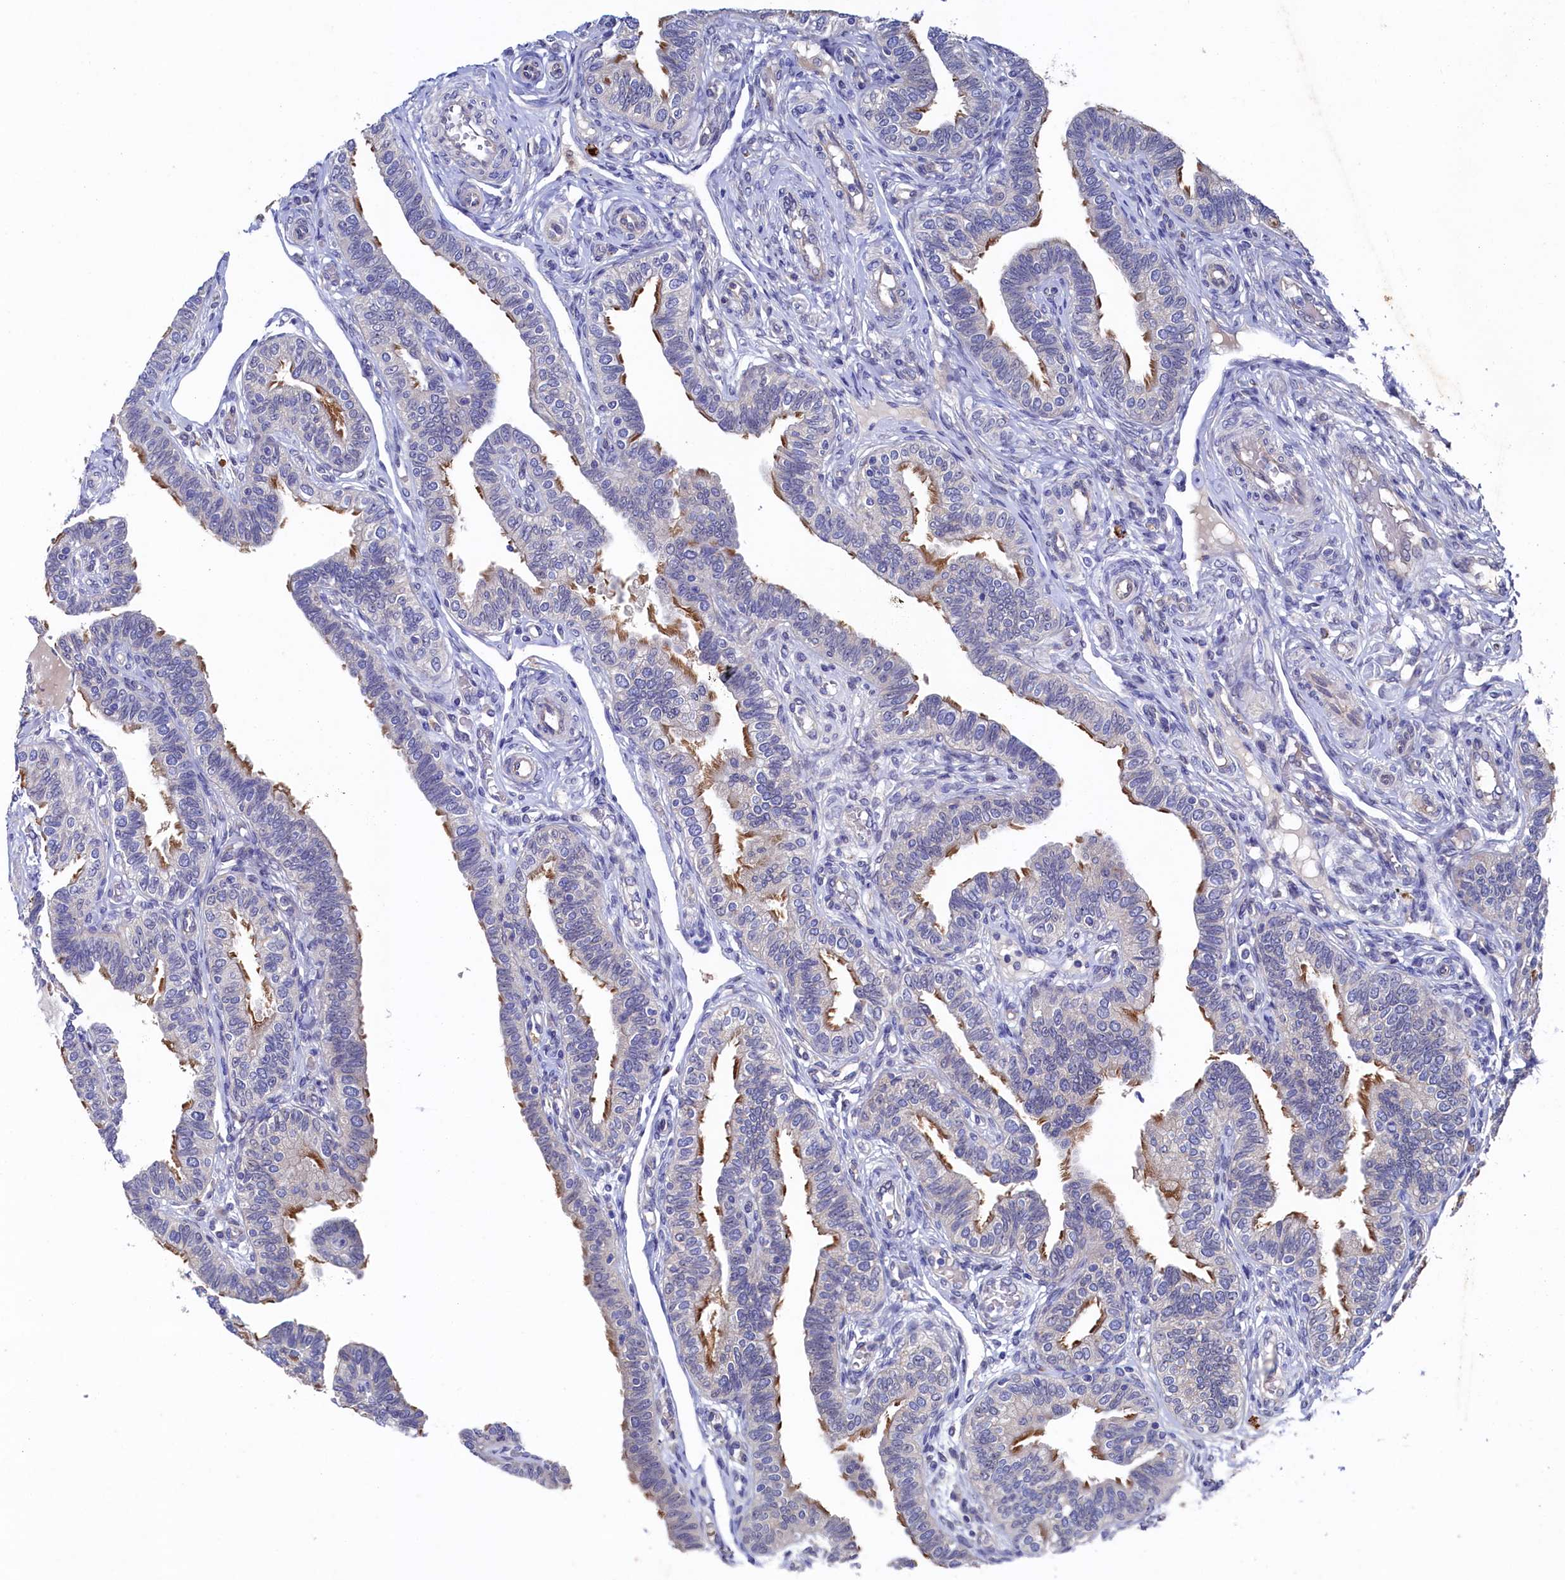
{"staining": {"intensity": "strong", "quantity": "25%-75%", "location": "cytoplasmic/membranous"}, "tissue": "fallopian tube", "cell_type": "Glandular cells", "image_type": "normal", "snomed": [{"axis": "morphology", "description": "Normal tissue, NOS"}, {"axis": "topography", "description": "Fallopian tube"}], "caption": "Strong cytoplasmic/membranous staining is seen in about 25%-75% of glandular cells in unremarkable fallopian tube. The staining was performed using DAB, with brown indicating positive protein expression. Nuclei are stained blue with hematoxylin.", "gene": "RNH1", "patient": {"sex": "female", "age": 39}}